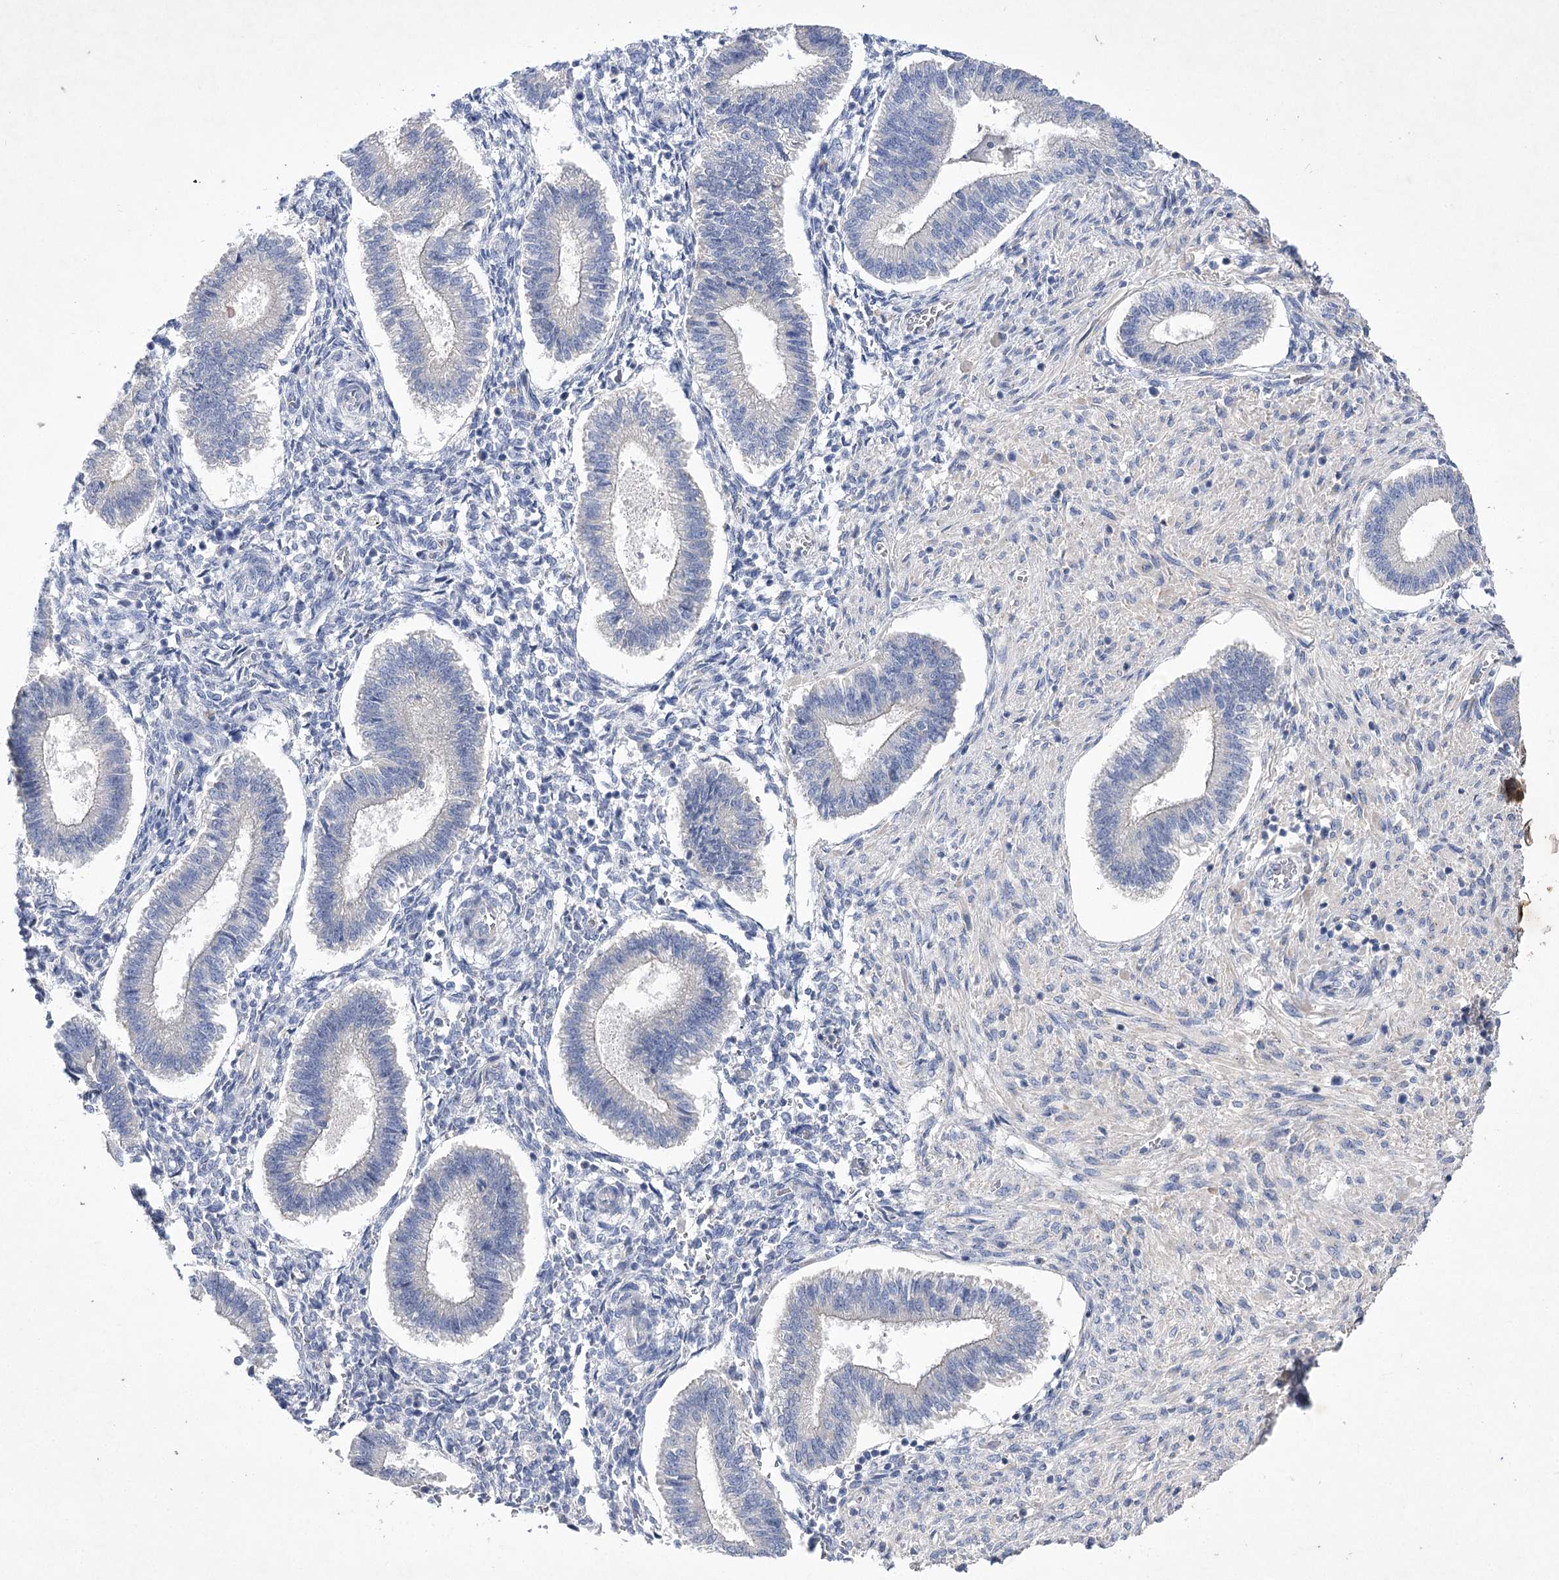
{"staining": {"intensity": "negative", "quantity": "none", "location": "none"}, "tissue": "endometrium", "cell_type": "Cells in endometrial stroma", "image_type": "normal", "snomed": [{"axis": "morphology", "description": "Normal tissue, NOS"}, {"axis": "topography", "description": "Endometrium"}], "caption": "IHC image of benign human endometrium stained for a protein (brown), which reveals no positivity in cells in endometrial stroma. (Stains: DAB immunohistochemistry (IHC) with hematoxylin counter stain, Microscopy: brightfield microscopy at high magnification).", "gene": "COX15", "patient": {"sex": "female", "age": 25}}